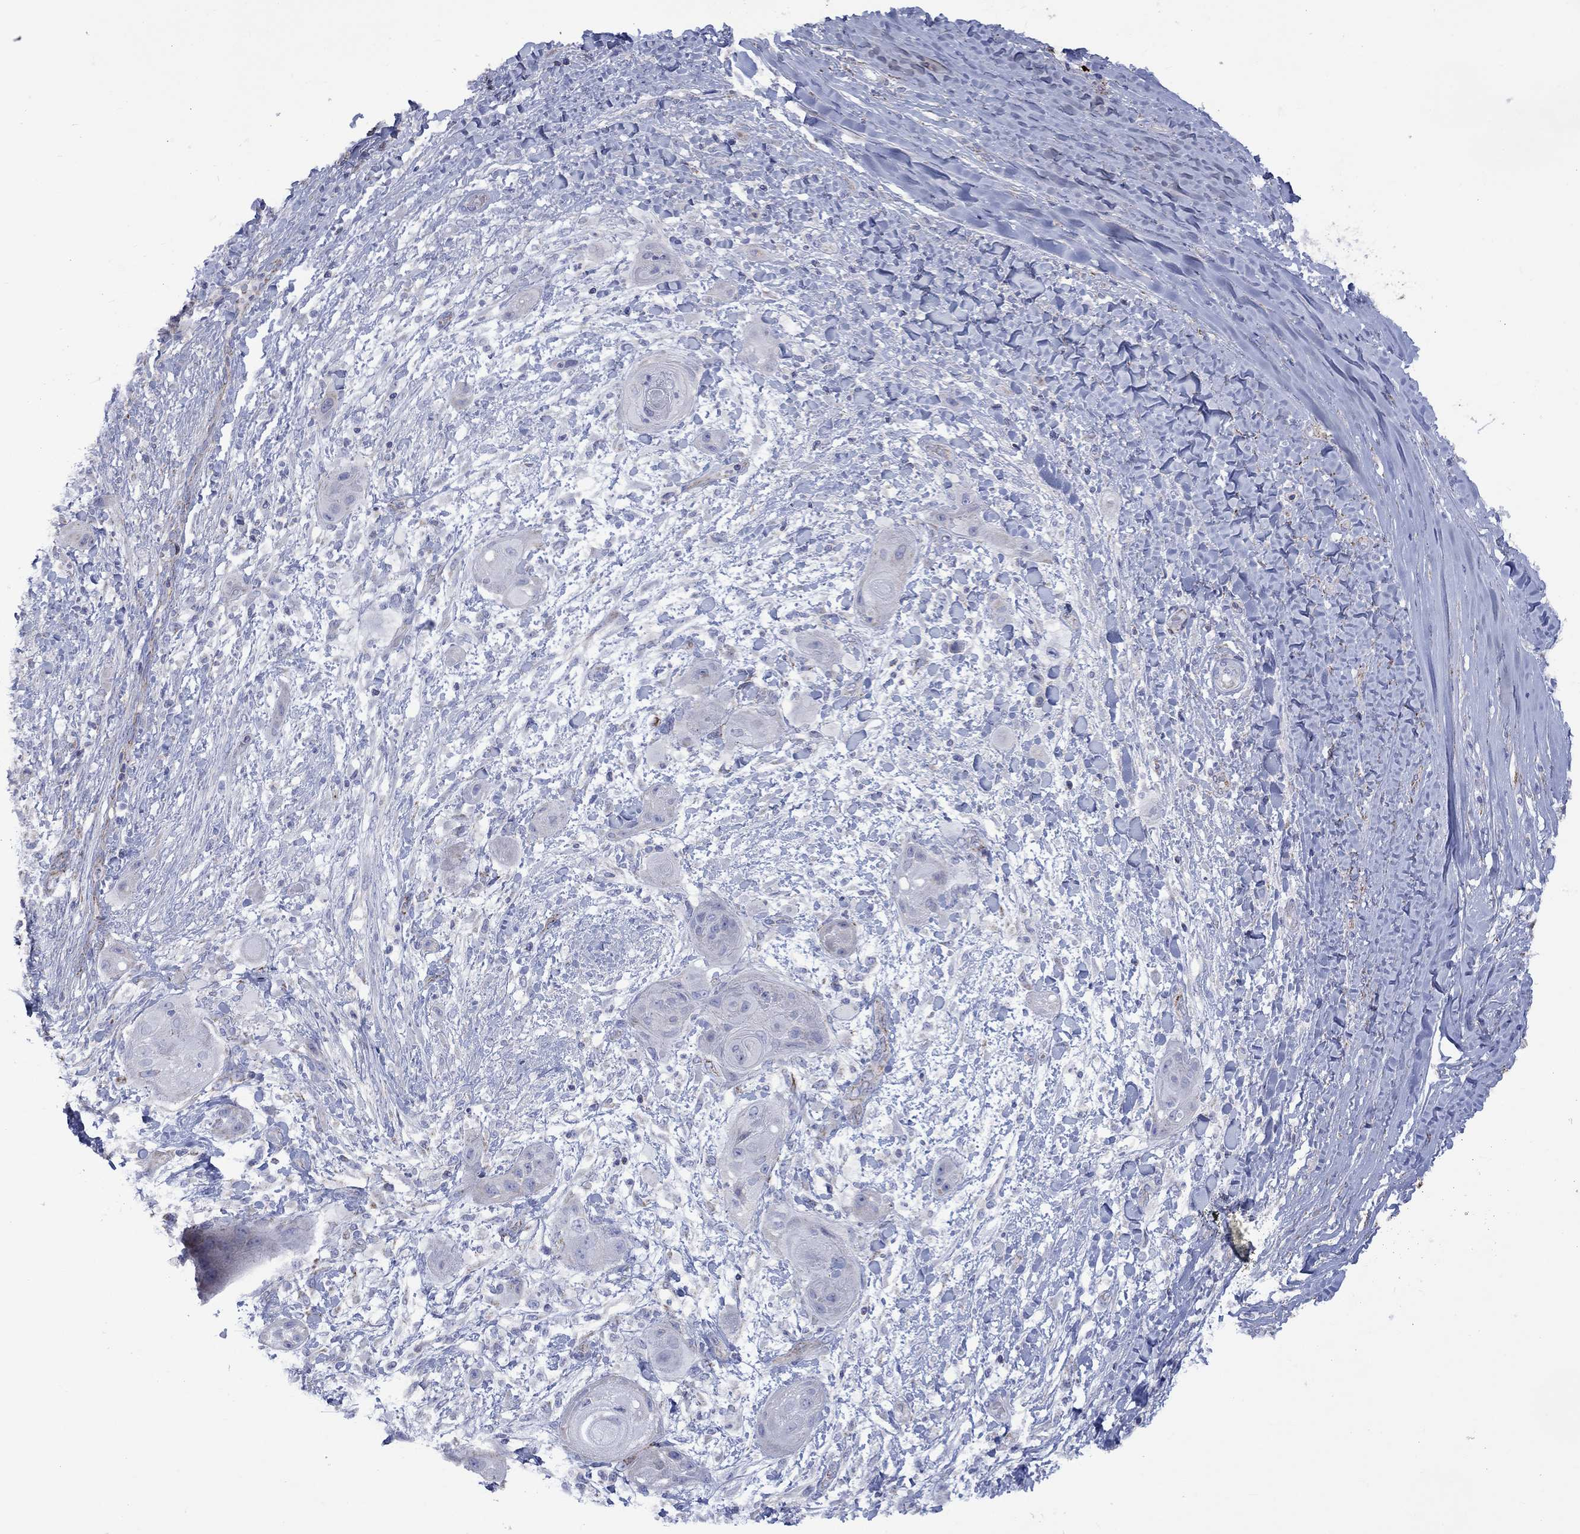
{"staining": {"intensity": "negative", "quantity": "none", "location": "none"}, "tissue": "skin cancer", "cell_type": "Tumor cells", "image_type": "cancer", "snomed": [{"axis": "morphology", "description": "Squamous cell carcinoma, NOS"}, {"axis": "topography", "description": "Skin"}], "caption": "Immunohistochemical staining of human skin cancer (squamous cell carcinoma) displays no significant expression in tumor cells. (Brightfield microscopy of DAB (3,3'-diaminobenzidine) IHC at high magnification).", "gene": "CISD1", "patient": {"sex": "male", "age": 62}}